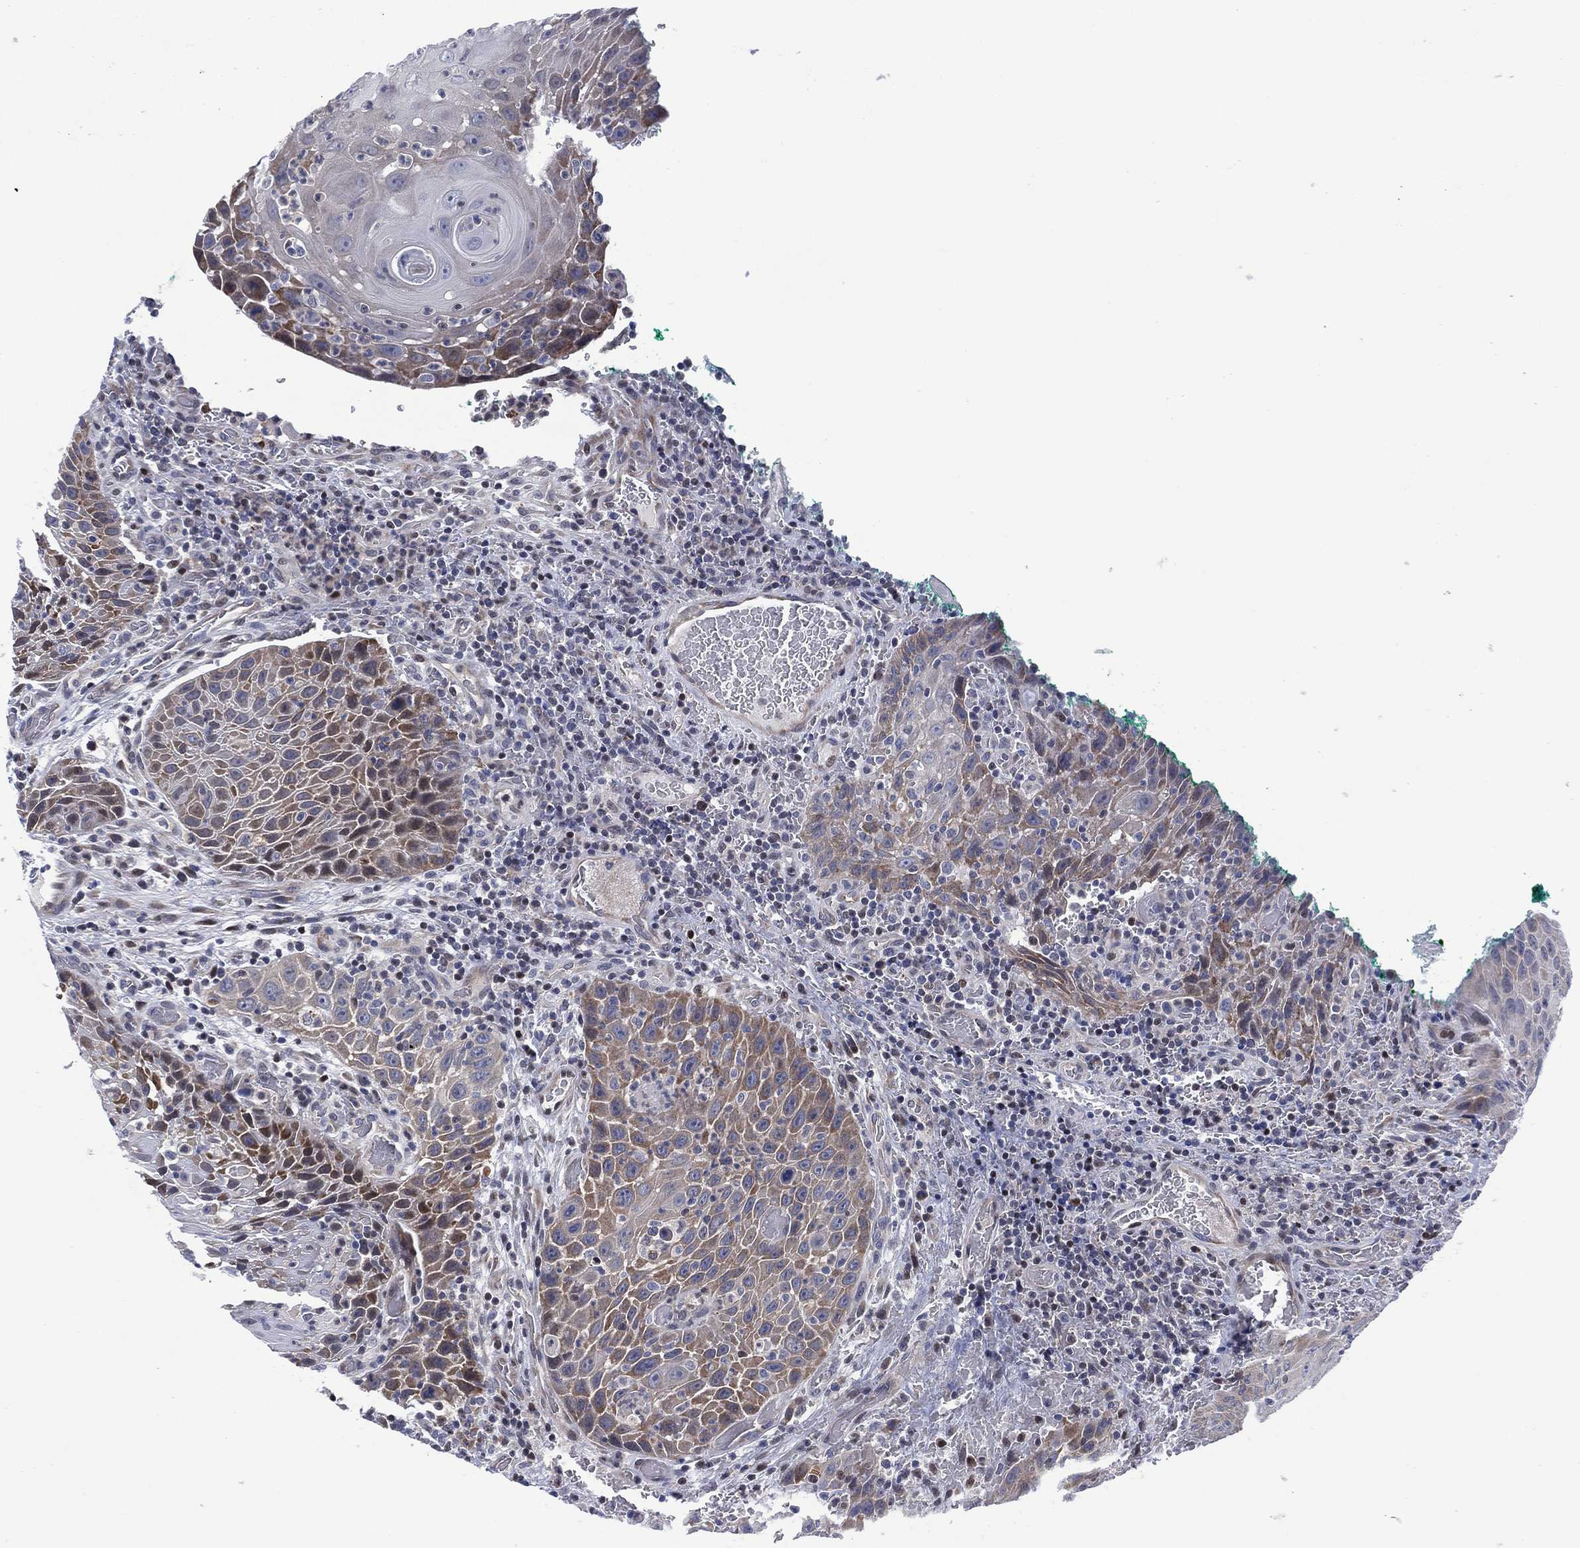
{"staining": {"intensity": "weak", "quantity": "25%-75%", "location": "cytoplasmic/membranous"}, "tissue": "head and neck cancer", "cell_type": "Tumor cells", "image_type": "cancer", "snomed": [{"axis": "morphology", "description": "Squamous cell carcinoma, NOS"}, {"axis": "topography", "description": "Head-Neck"}], "caption": "Head and neck squamous cell carcinoma stained with immunohistochemistry exhibits weak cytoplasmic/membranous positivity in approximately 25%-75% of tumor cells.", "gene": "SLC4A4", "patient": {"sex": "male", "age": 69}}